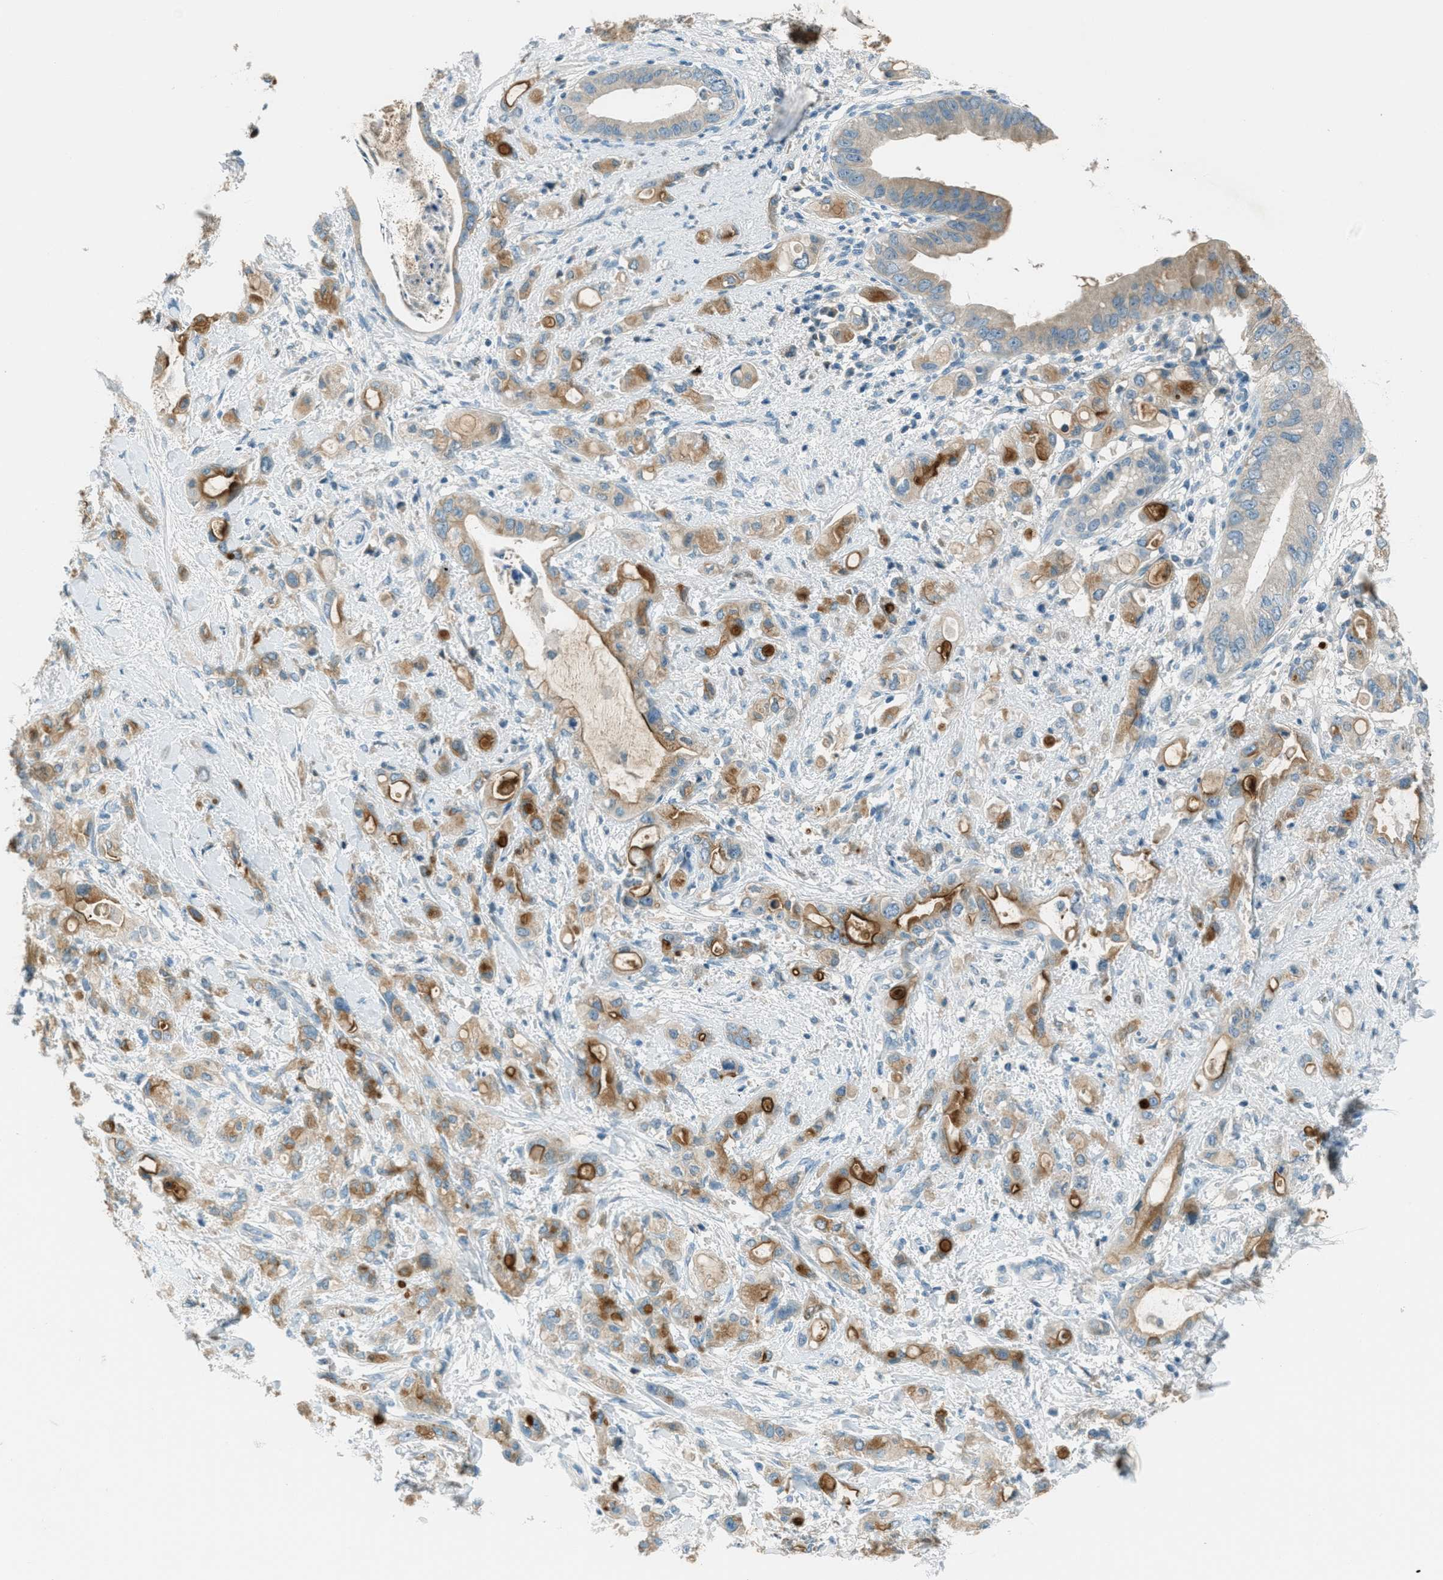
{"staining": {"intensity": "moderate", "quantity": ">75%", "location": "cytoplasmic/membranous"}, "tissue": "pancreatic cancer", "cell_type": "Tumor cells", "image_type": "cancer", "snomed": [{"axis": "morphology", "description": "Adenocarcinoma, NOS"}, {"axis": "topography", "description": "Pancreas"}], "caption": "Human pancreatic adenocarcinoma stained for a protein (brown) reveals moderate cytoplasmic/membranous positive positivity in about >75% of tumor cells.", "gene": "MSLN", "patient": {"sex": "female", "age": 56}}